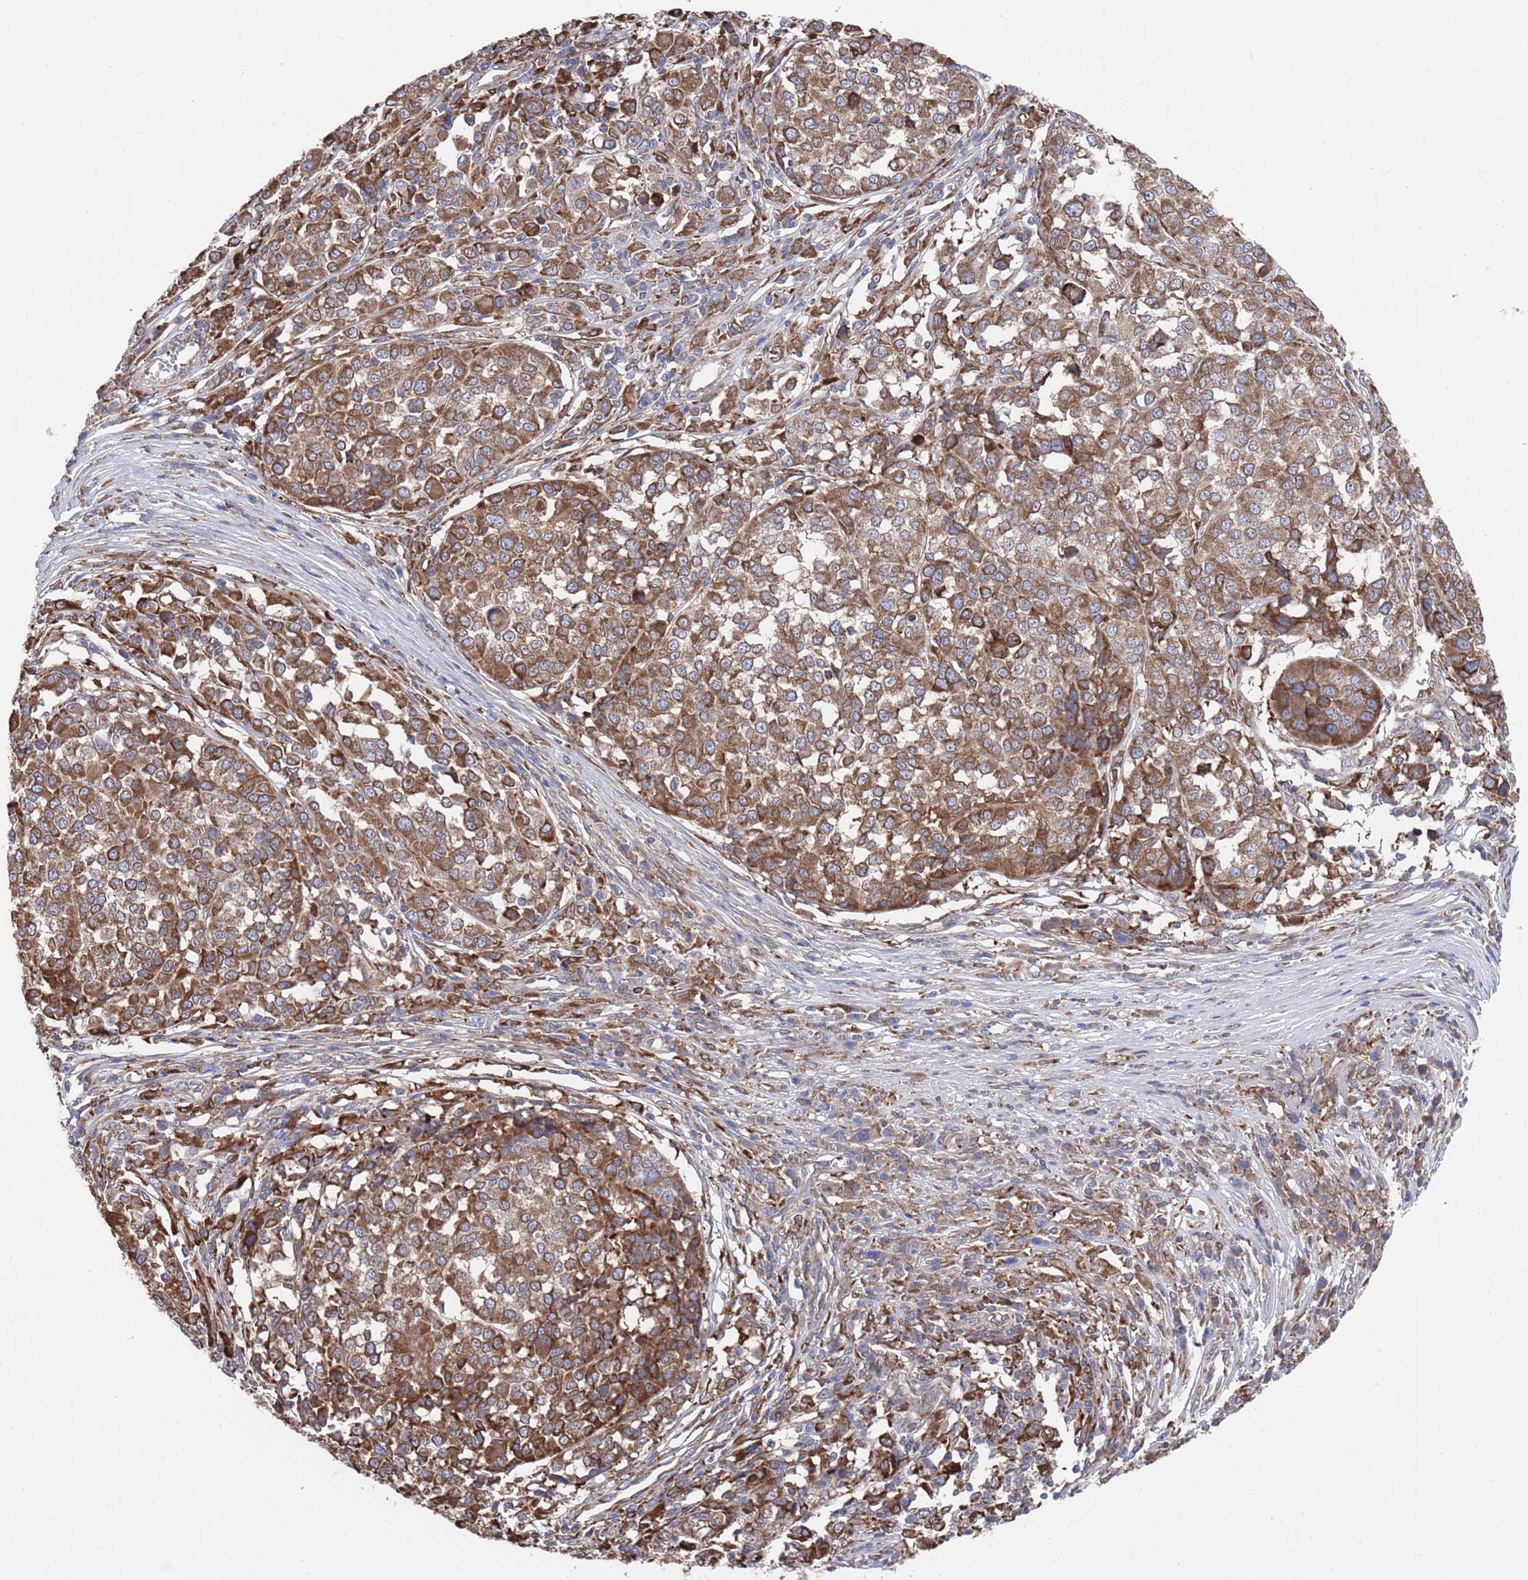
{"staining": {"intensity": "moderate", "quantity": ">75%", "location": "cytoplasmic/membranous"}, "tissue": "melanoma", "cell_type": "Tumor cells", "image_type": "cancer", "snomed": [{"axis": "morphology", "description": "Malignant melanoma, Metastatic site"}, {"axis": "topography", "description": "Lymph node"}], "caption": "IHC micrograph of neoplastic tissue: human melanoma stained using immunohistochemistry demonstrates medium levels of moderate protein expression localized specifically in the cytoplasmic/membranous of tumor cells, appearing as a cytoplasmic/membranous brown color.", "gene": "GID8", "patient": {"sex": "male", "age": 44}}